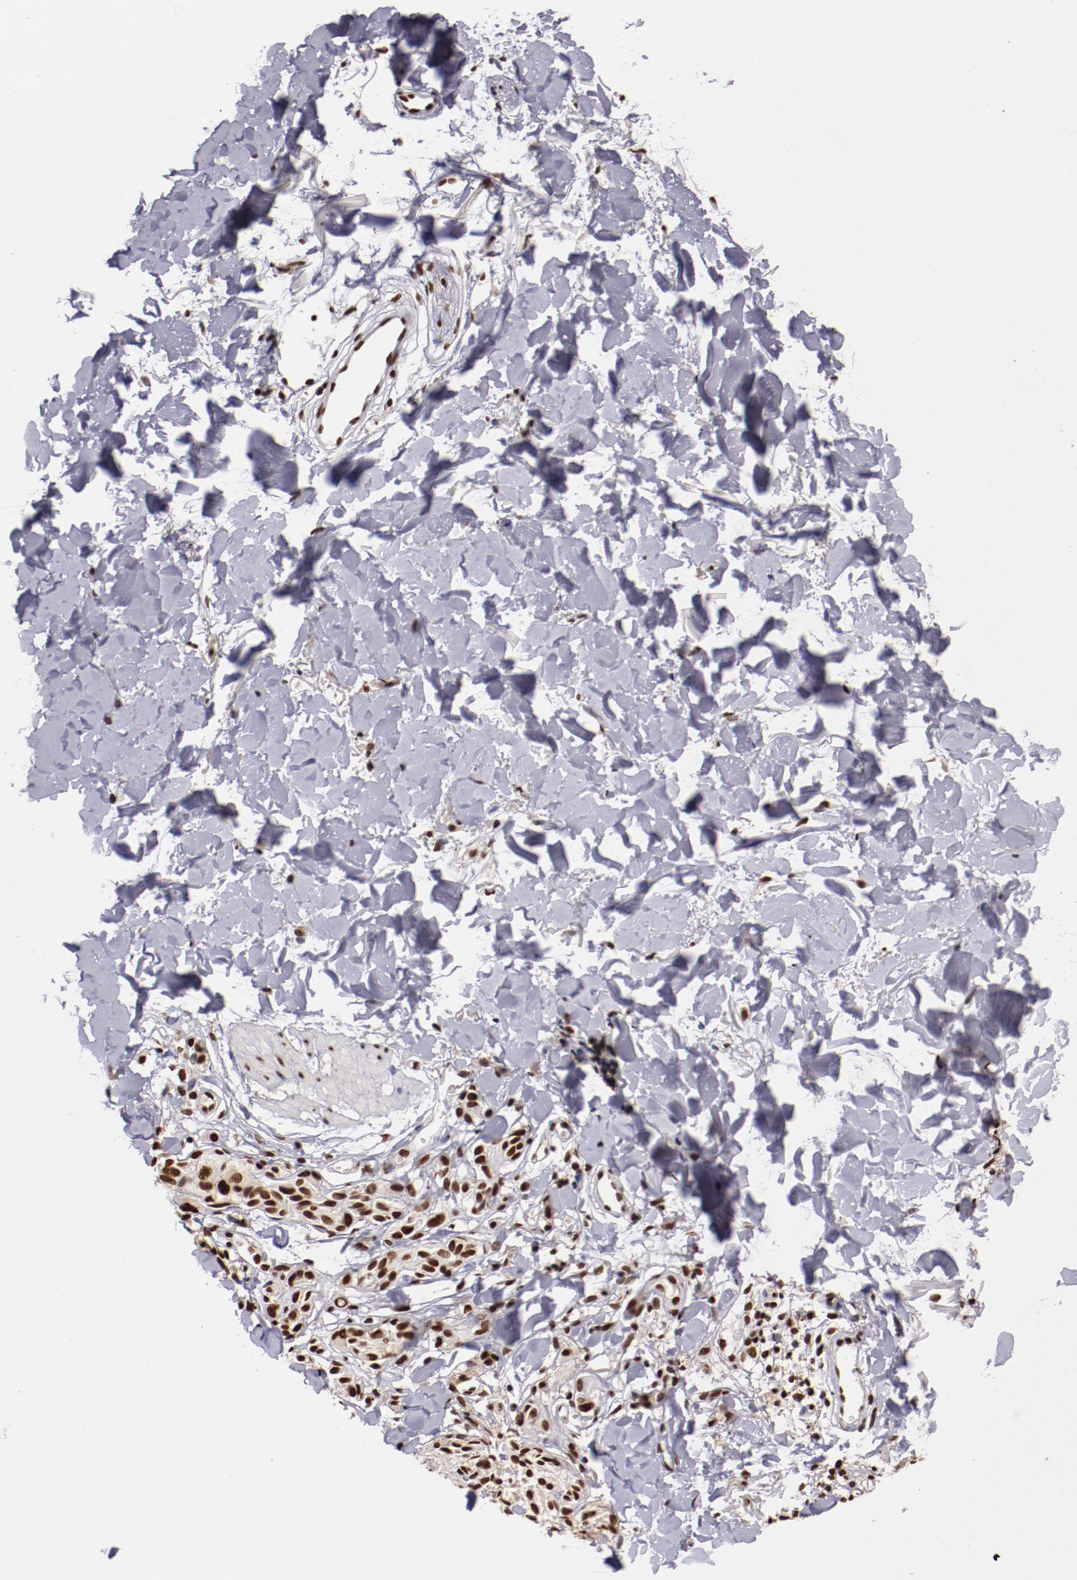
{"staining": {"intensity": "strong", "quantity": ">75%", "location": "nuclear"}, "tissue": "melanoma", "cell_type": "Tumor cells", "image_type": "cancer", "snomed": [{"axis": "morphology", "description": "Malignant melanoma, Metastatic site"}, {"axis": "topography", "description": "Skin"}], "caption": "Immunohistochemical staining of malignant melanoma (metastatic site) exhibits high levels of strong nuclear positivity in approximately >75% of tumor cells. Immunohistochemistry (ihc) stains the protein in brown and the nuclei are stained blue.", "gene": "STAG2", "patient": {"sex": "female", "age": 66}}